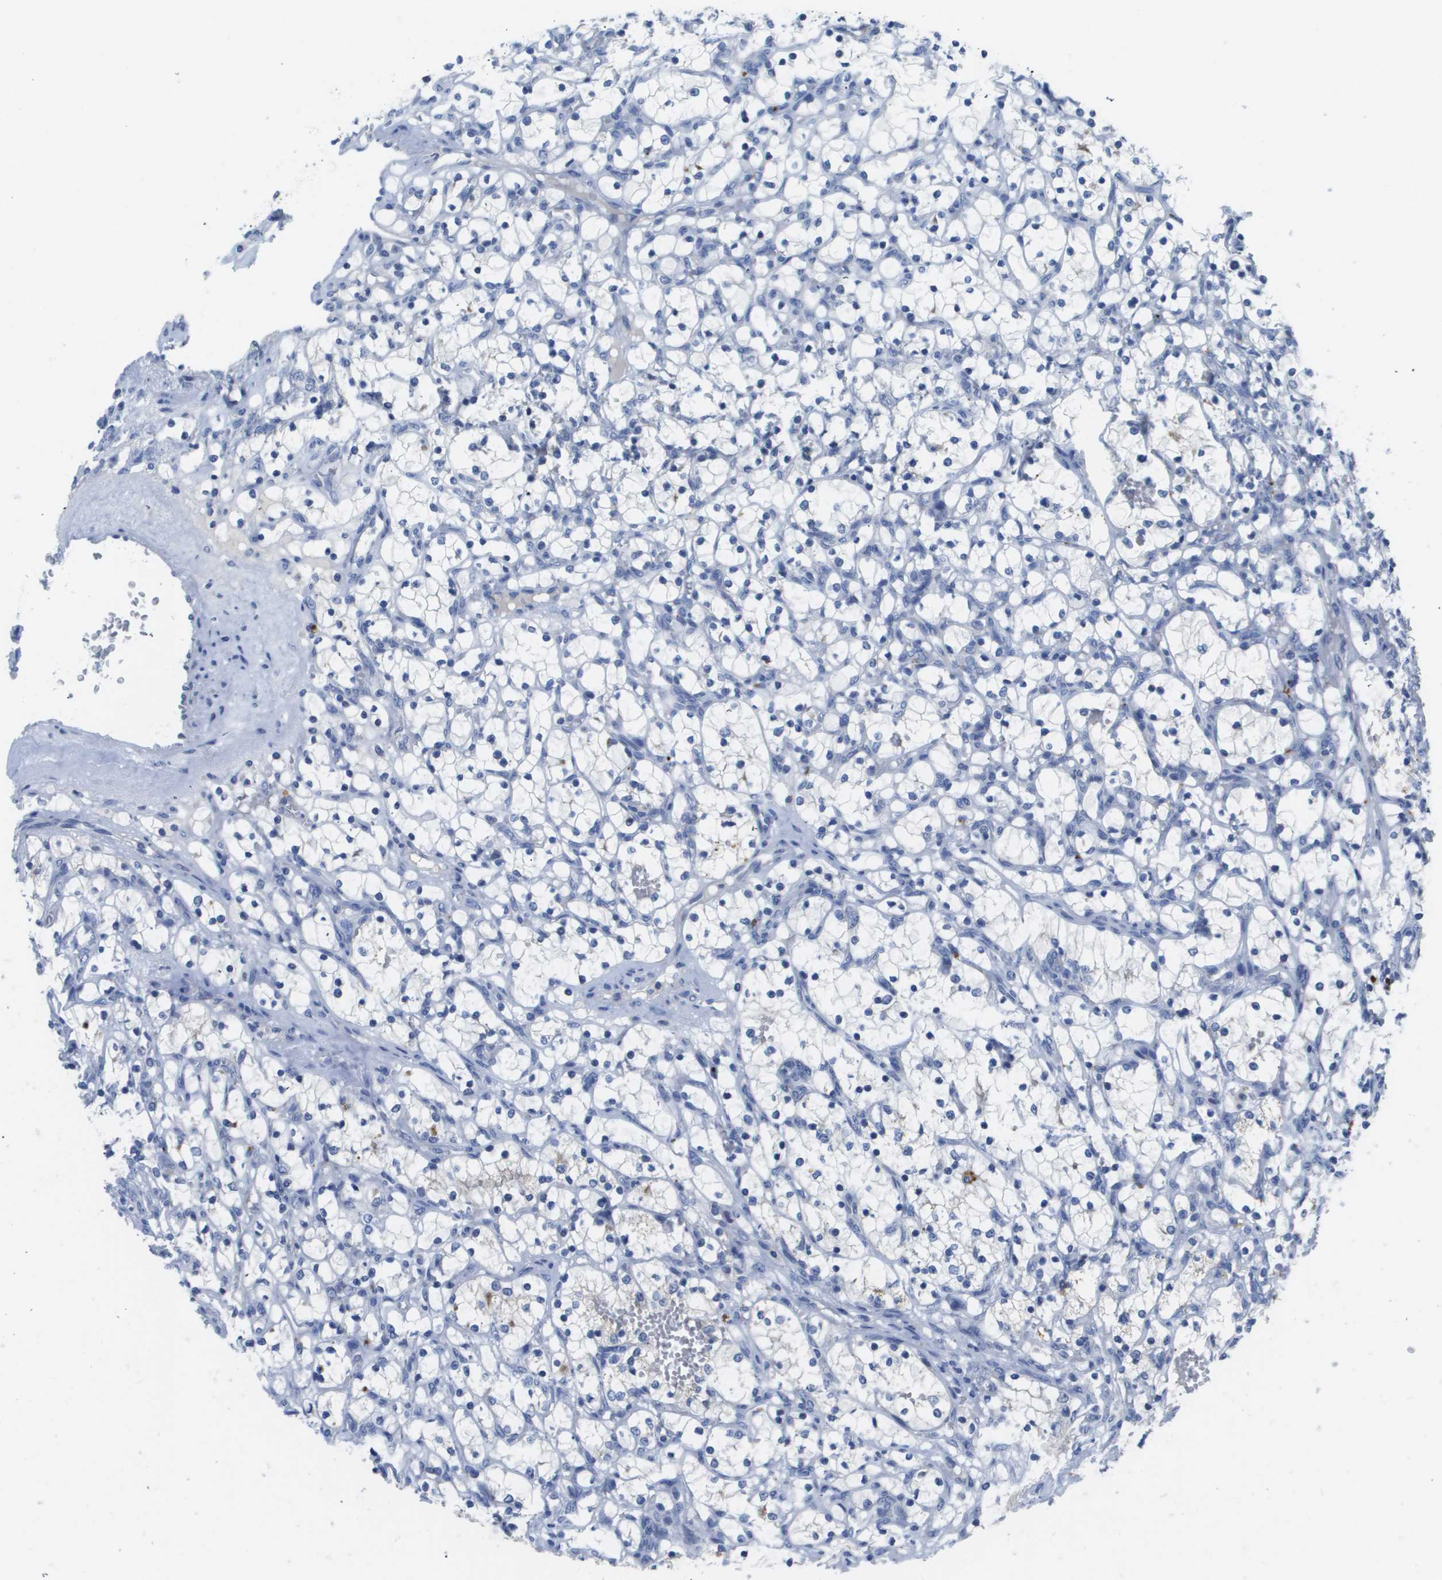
{"staining": {"intensity": "negative", "quantity": "none", "location": "none"}, "tissue": "renal cancer", "cell_type": "Tumor cells", "image_type": "cancer", "snomed": [{"axis": "morphology", "description": "Adenocarcinoma, NOS"}, {"axis": "topography", "description": "Kidney"}], "caption": "Adenocarcinoma (renal) was stained to show a protein in brown. There is no significant staining in tumor cells.", "gene": "MS4A1", "patient": {"sex": "female", "age": 69}}